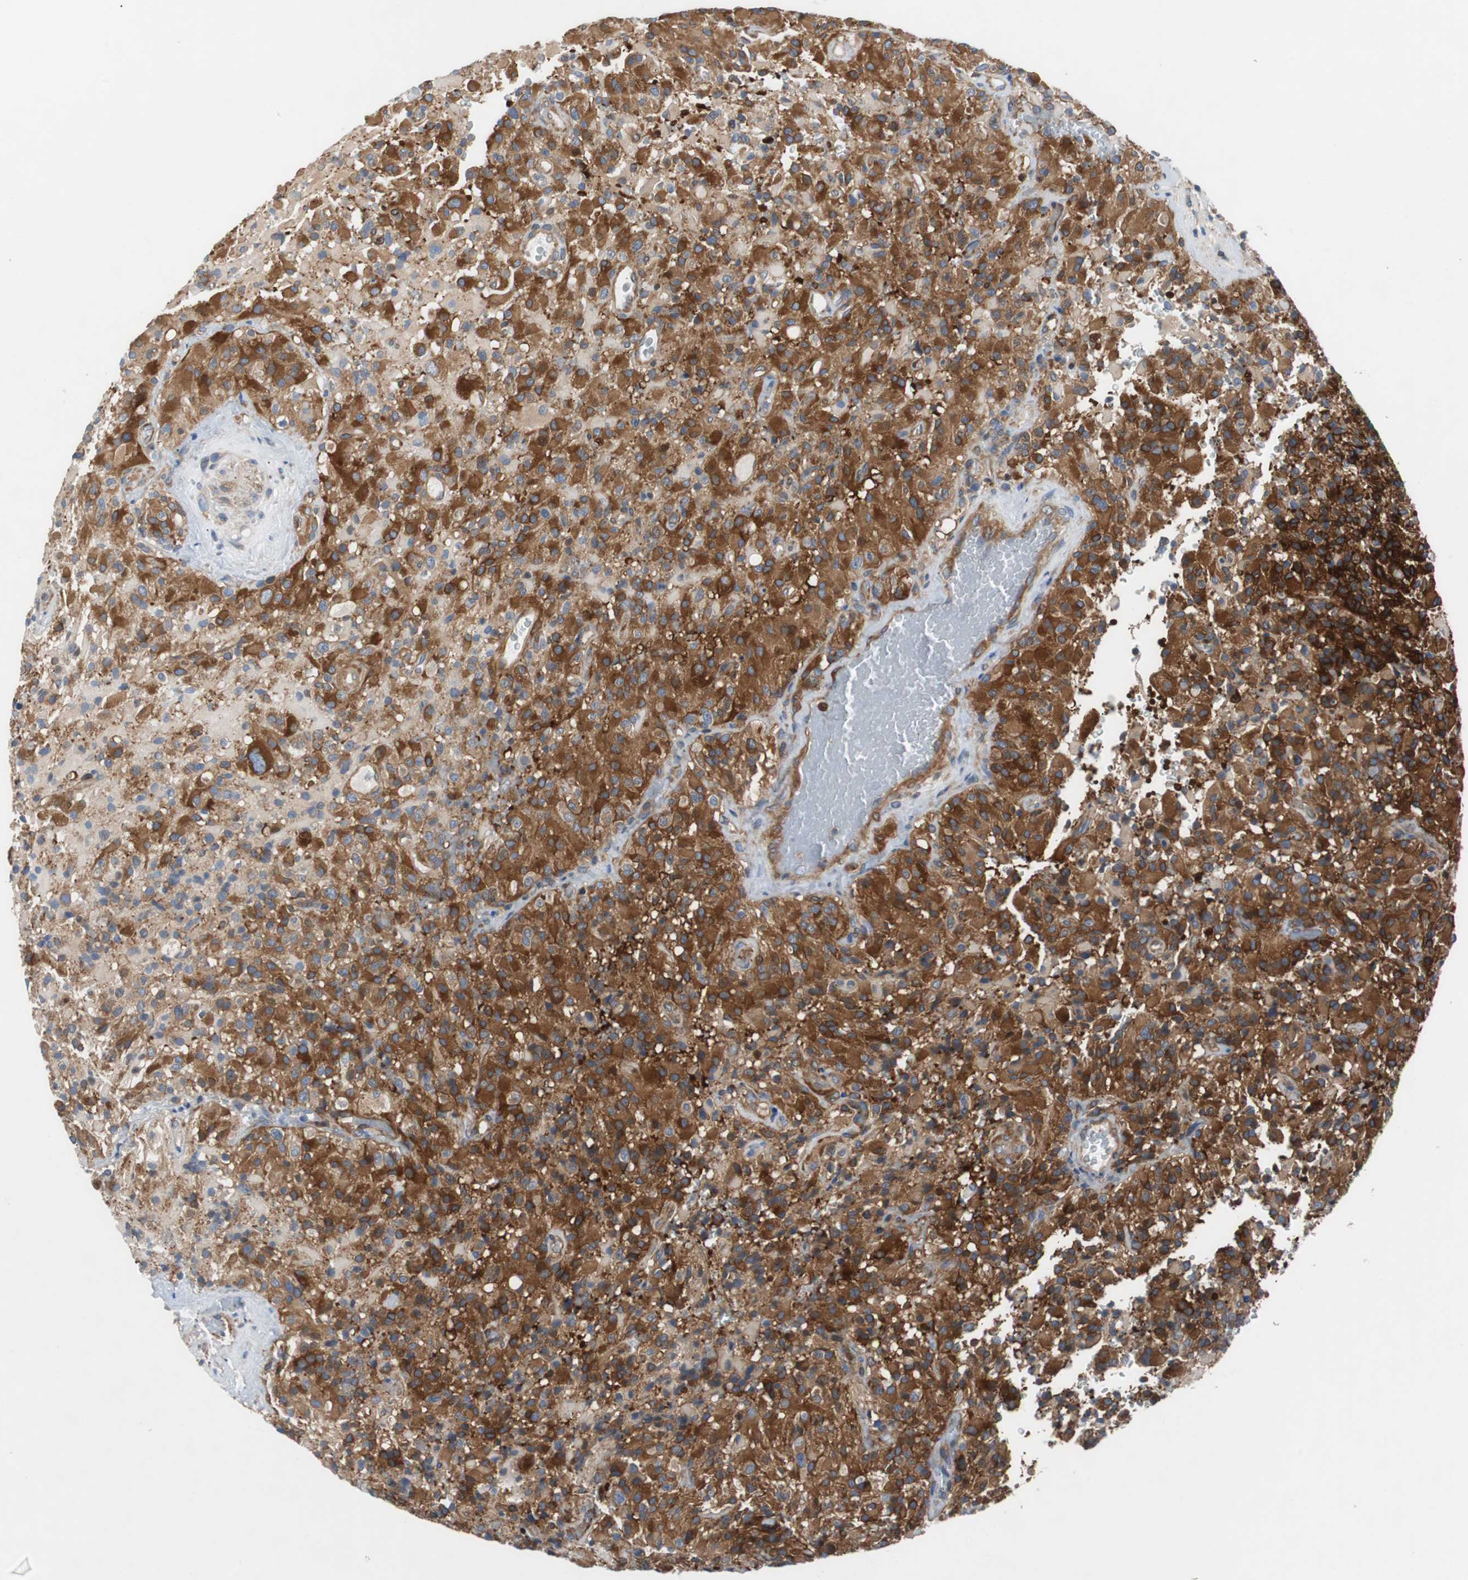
{"staining": {"intensity": "strong", "quantity": ">75%", "location": "cytoplasmic/membranous"}, "tissue": "glioma", "cell_type": "Tumor cells", "image_type": "cancer", "snomed": [{"axis": "morphology", "description": "Glioma, malignant, High grade"}, {"axis": "topography", "description": "Brain"}], "caption": "Human malignant glioma (high-grade) stained with a brown dye displays strong cytoplasmic/membranous positive expression in about >75% of tumor cells.", "gene": "GYS1", "patient": {"sex": "male", "age": 71}}